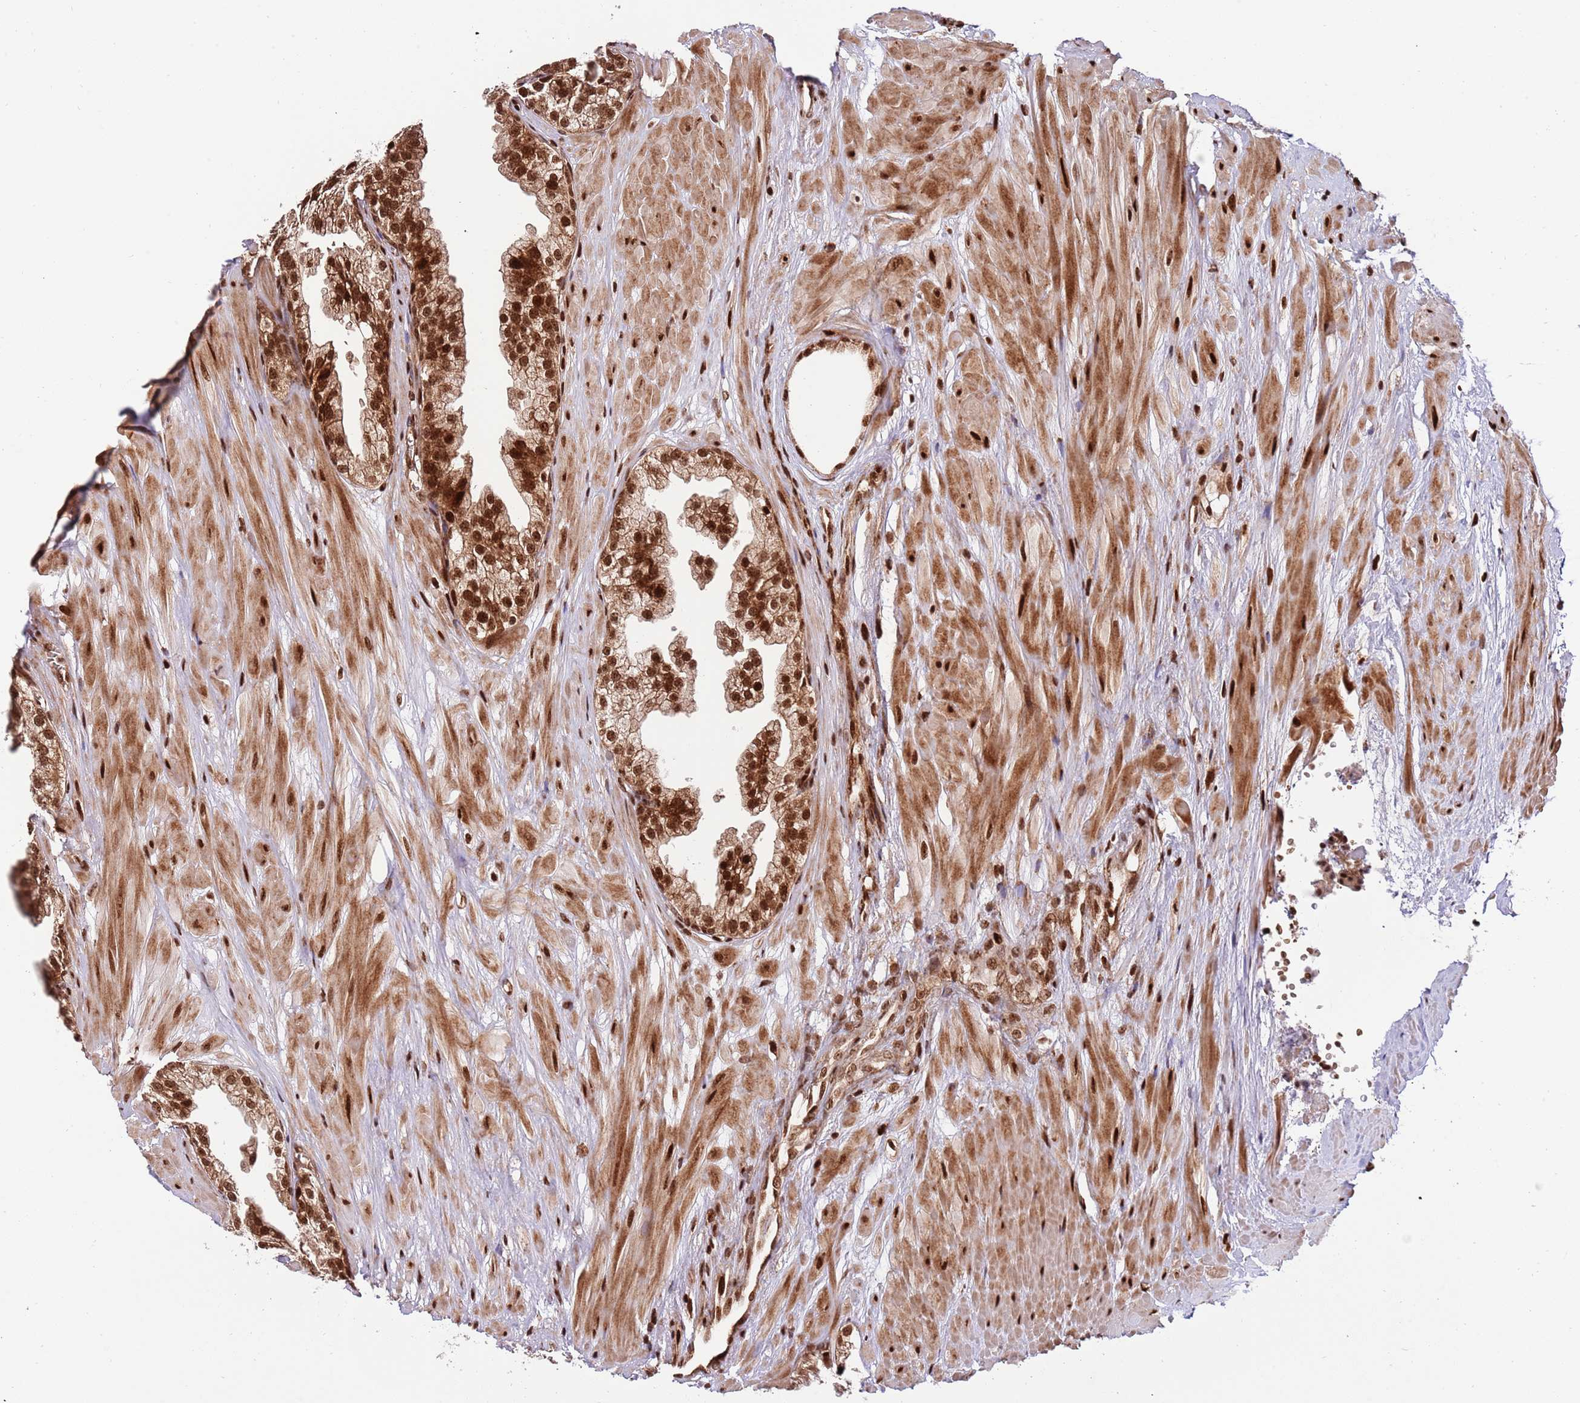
{"staining": {"intensity": "strong", "quantity": ">75%", "location": "cytoplasmic/membranous,nuclear"}, "tissue": "prostate", "cell_type": "Glandular cells", "image_type": "normal", "snomed": [{"axis": "morphology", "description": "Normal tissue, NOS"}, {"axis": "topography", "description": "Prostate"}, {"axis": "topography", "description": "Peripheral nerve tissue"}], "caption": "Strong cytoplasmic/membranous,nuclear positivity is appreciated in approximately >75% of glandular cells in normal prostate. The staining was performed using DAB, with brown indicating positive protein expression. Nuclei are stained blue with hematoxylin.", "gene": "RIF1", "patient": {"sex": "male", "age": 55}}